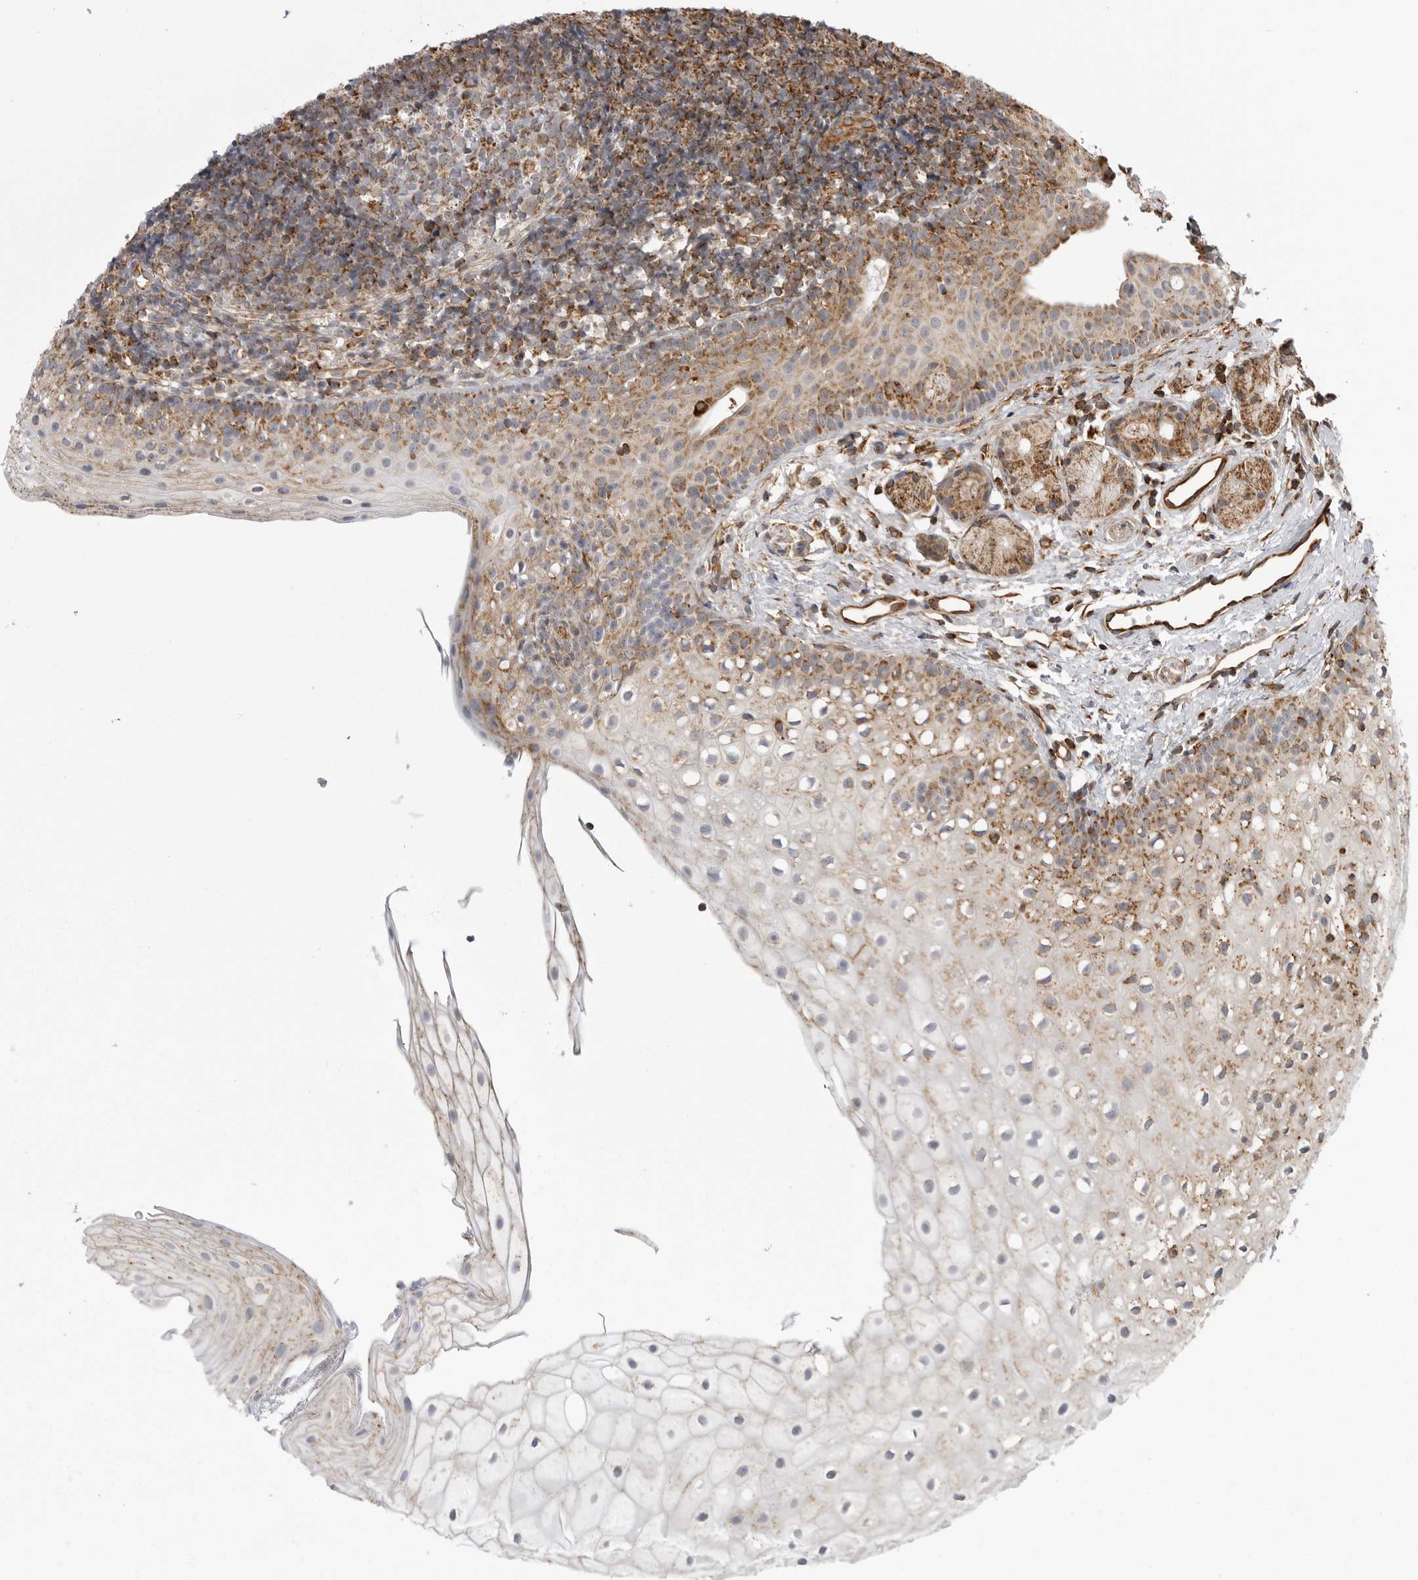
{"staining": {"intensity": "moderate", "quantity": "25%-75%", "location": "cytoplasmic/membranous"}, "tissue": "oral mucosa", "cell_type": "Squamous epithelial cells", "image_type": "normal", "snomed": [{"axis": "morphology", "description": "Normal tissue, NOS"}, {"axis": "topography", "description": "Oral tissue"}], "caption": "Protein staining exhibits moderate cytoplasmic/membranous expression in approximately 25%-75% of squamous epithelial cells in benign oral mucosa. (DAB IHC, brown staining for protein, blue staining for nuclei).", "gene": "FH", "patient": {"sex": "male", "age": 28}}